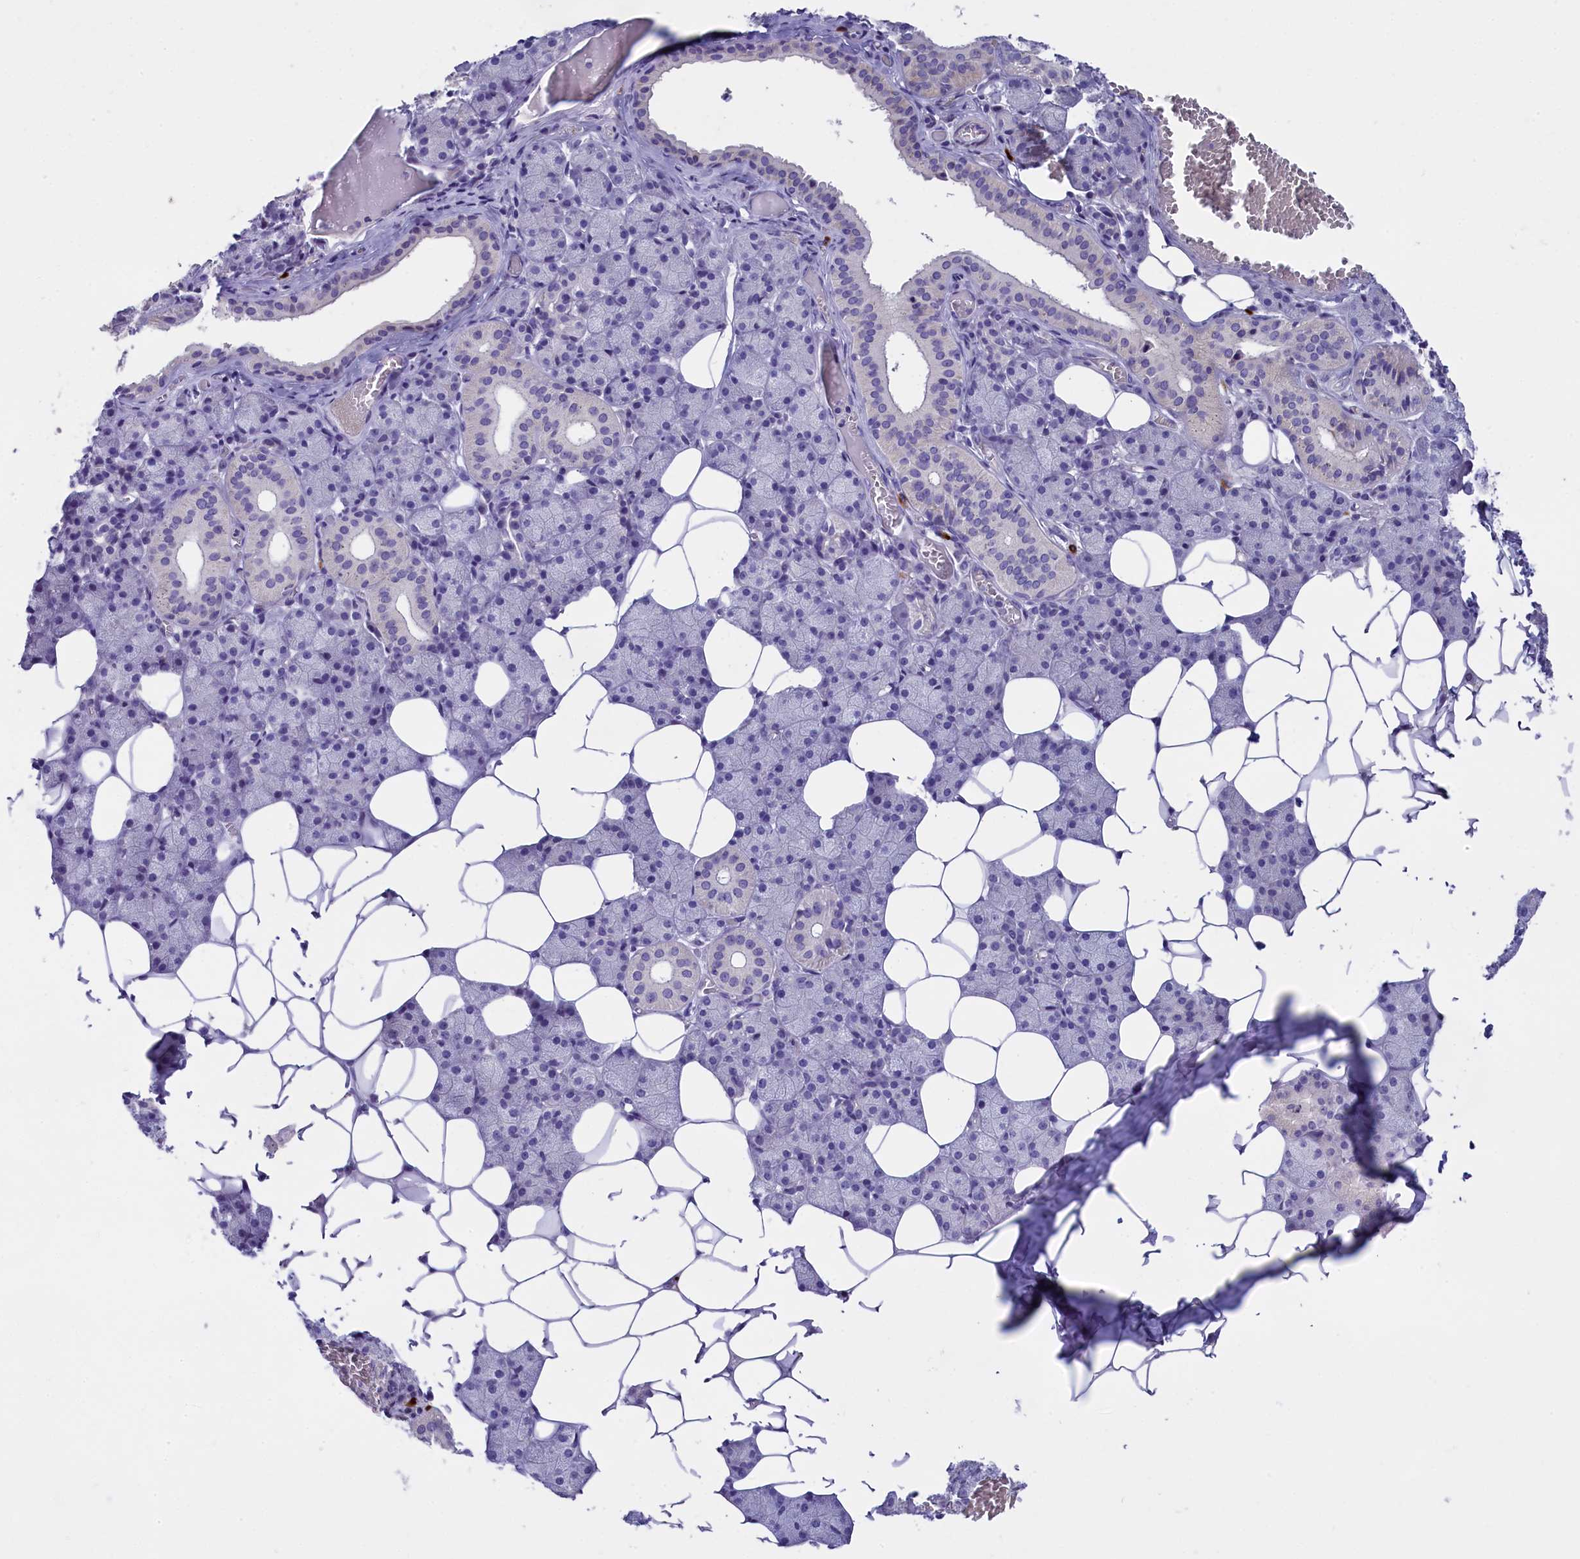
{"staining": {"intensity": "negative", "quantity": "none", "location": "none"}, "tissue": "salivary gland", "cell_type": "Glandular cells", "image_type": "normal", "snomed": [{"axis": "morphology", "description": "Normal tissue, NOS"}, {"axis": "topography", "description": "Salivary gland"}], "caption": "This photomicrograph is of unremarkable salivary gland stained with IHC to label a protein in brown with the nuclei are counter-stained blue. There is no expression in glandular cells.", "gene": "ENPP6", "patient": {"sex": "female", "age": 33}}